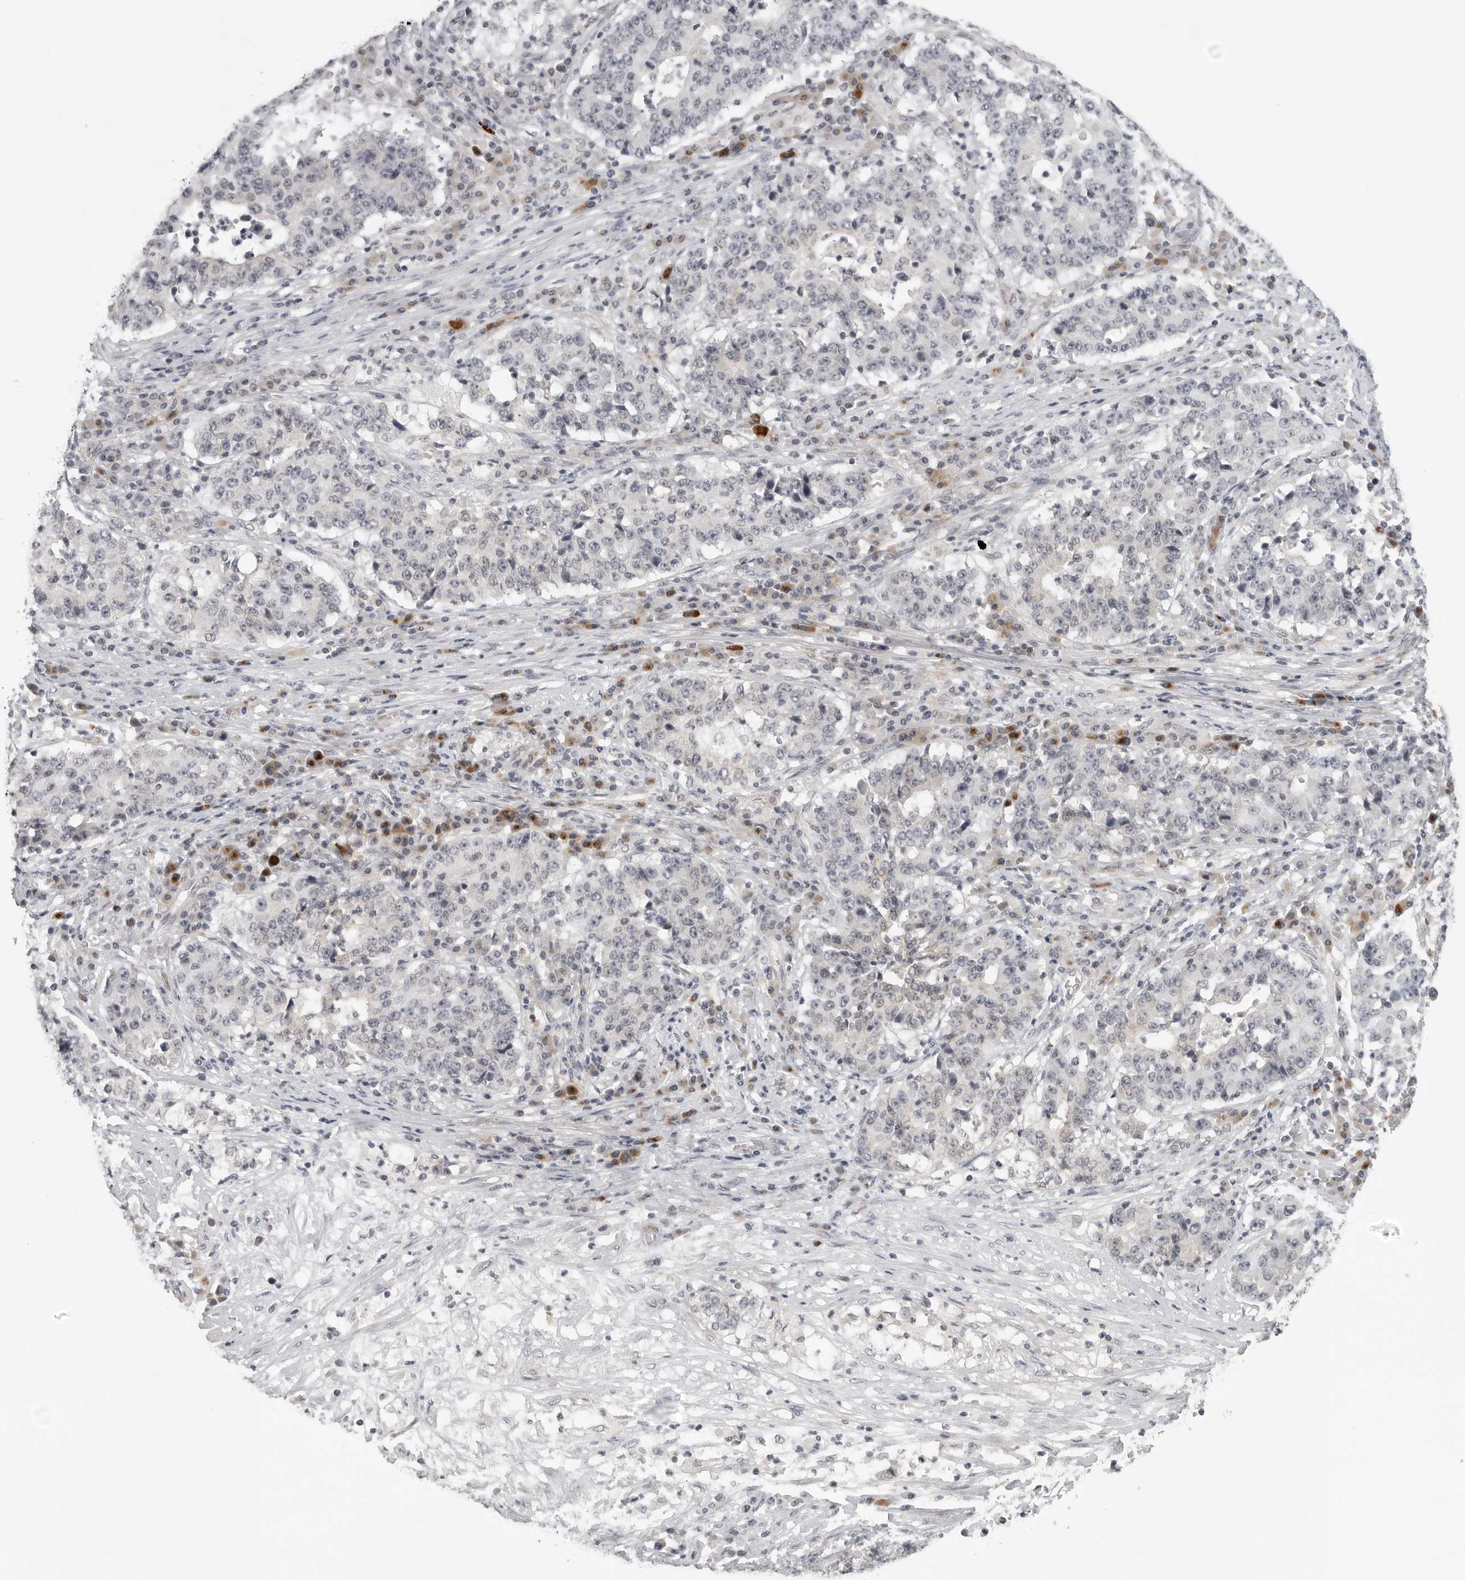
{"staining": {"intensity": "negative", "quantity": "none", "location": "none"}, "tissue": "stomach cancer", "cell_type": "Tumor cells", "image_type": "cancer", "snomed": [{"axis": "morphology", "description": "Adenocarcinoma, NOS"}, {"axis": "topography", "description": "Stomach"}], "caption": "Immunohistochemistry of adenocarcinoma (stomach) reveals no positivity in tumor cells. (Stains: DAB immunohistochemistry (IHC) with hematoxylin counter stain, Microscopy: brightfield microscopy at high magnification).", "gene": "TUT4", "patient": {"sex": "male", "age": 59}}